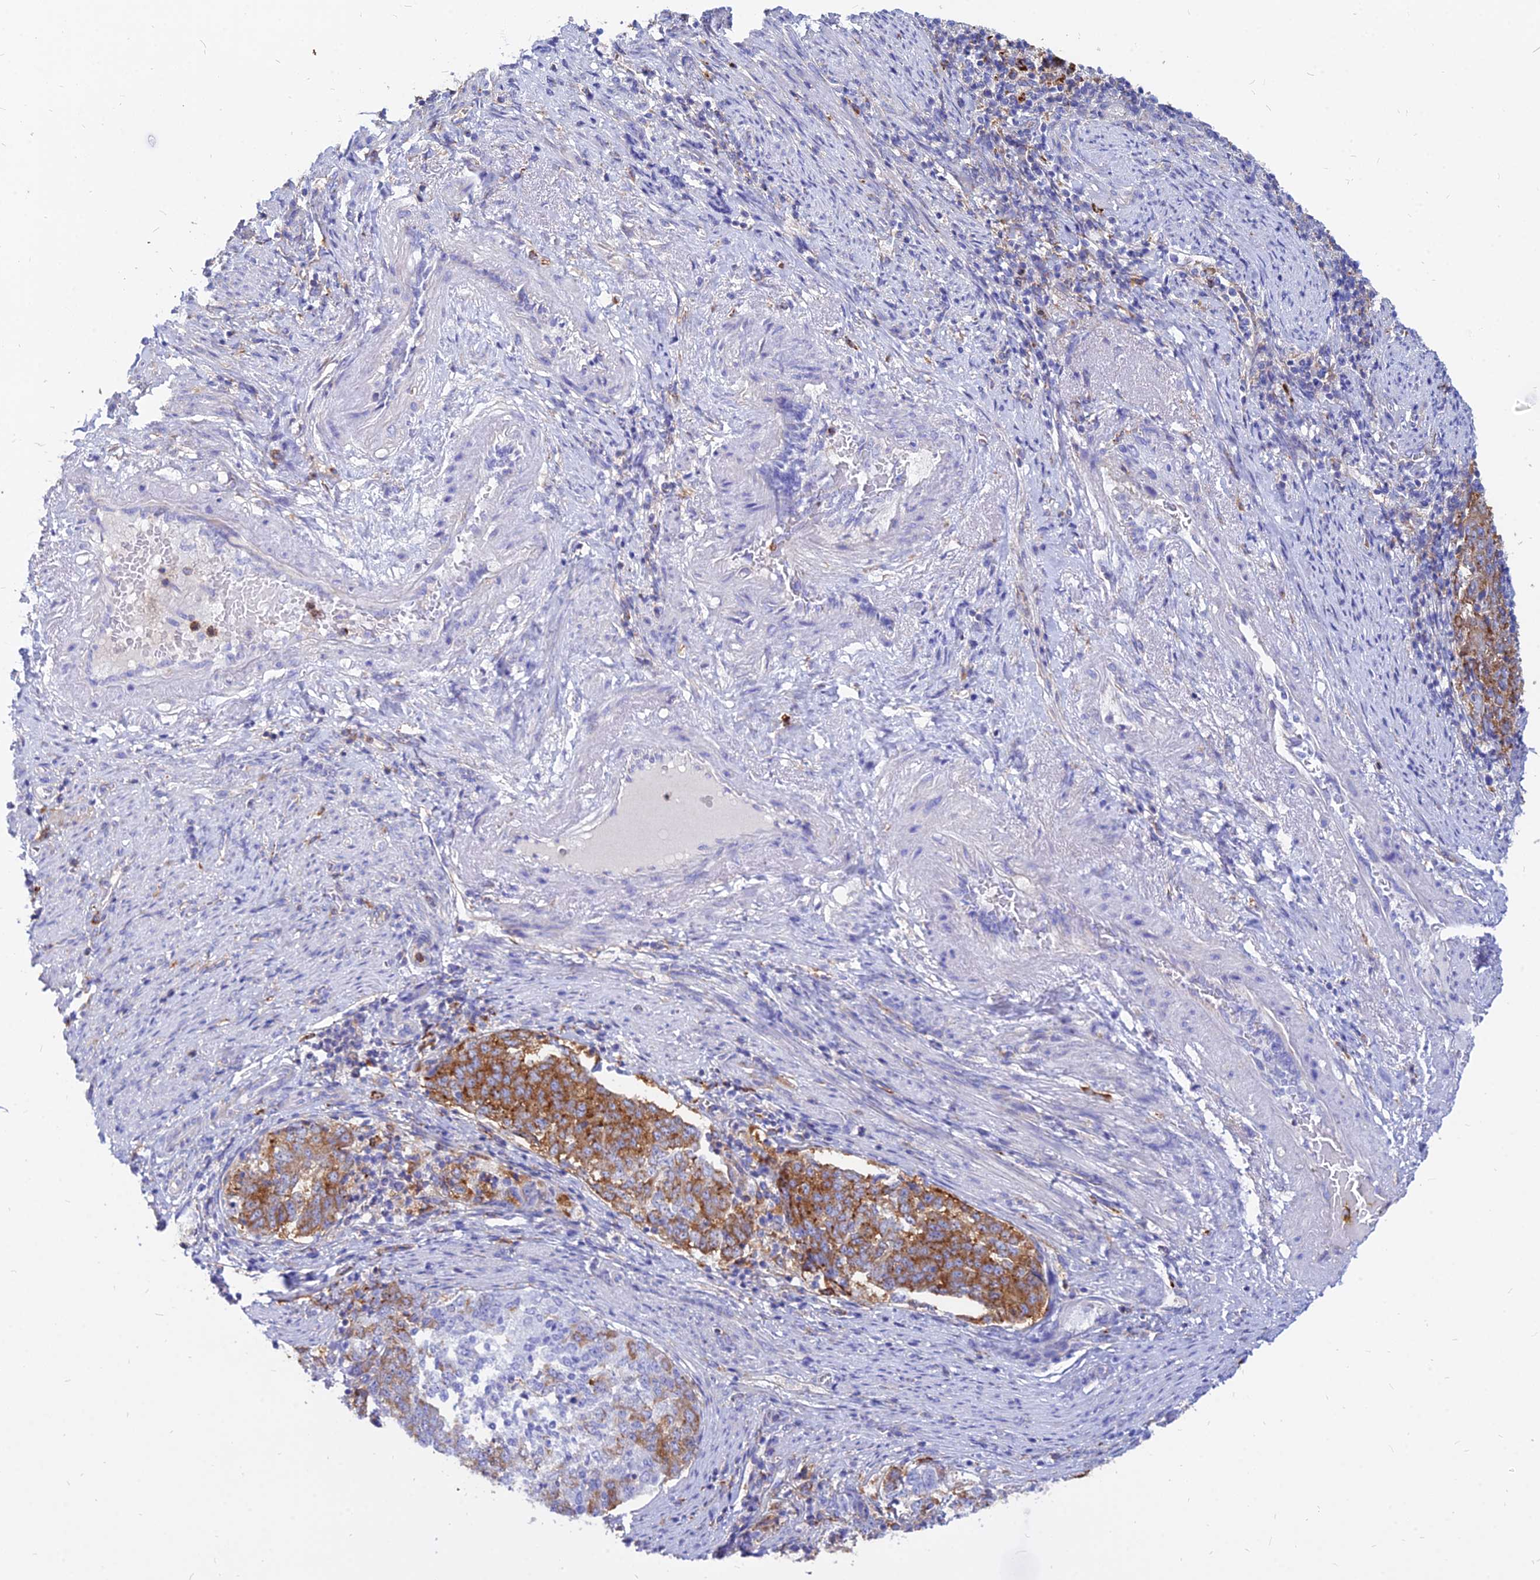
{"staining": {"intensity": "strong", "quantity": "25%-75%", "location": "cytoplasmic/membranous"}, "tissue": "endometrial cancer", "cell_type": "Tumor cells", "image_type": "cancer", "snomed": [{"axis": "morphology", "description": "Adenocarcinoma, NOS"}, {"axis": "topography", "description": "Endometrium"}], "caption": "DAB (3,3'-diaminobenzidine) immunohistochemical staining of adenocarcinoma (endometrial) displays strong cytoplasmic/membranous protein positivity in approximately 25%-75% of tumor cells. The staining was performed using DAB (3,3'-diaminobenzidine) to visualize the protein expression in brown, while the nuclei were stained in blue with hematoxylin (Magnification: 20x).", "gene": "AGTRAP", "patient": {"sex": "female", "age": 80}}